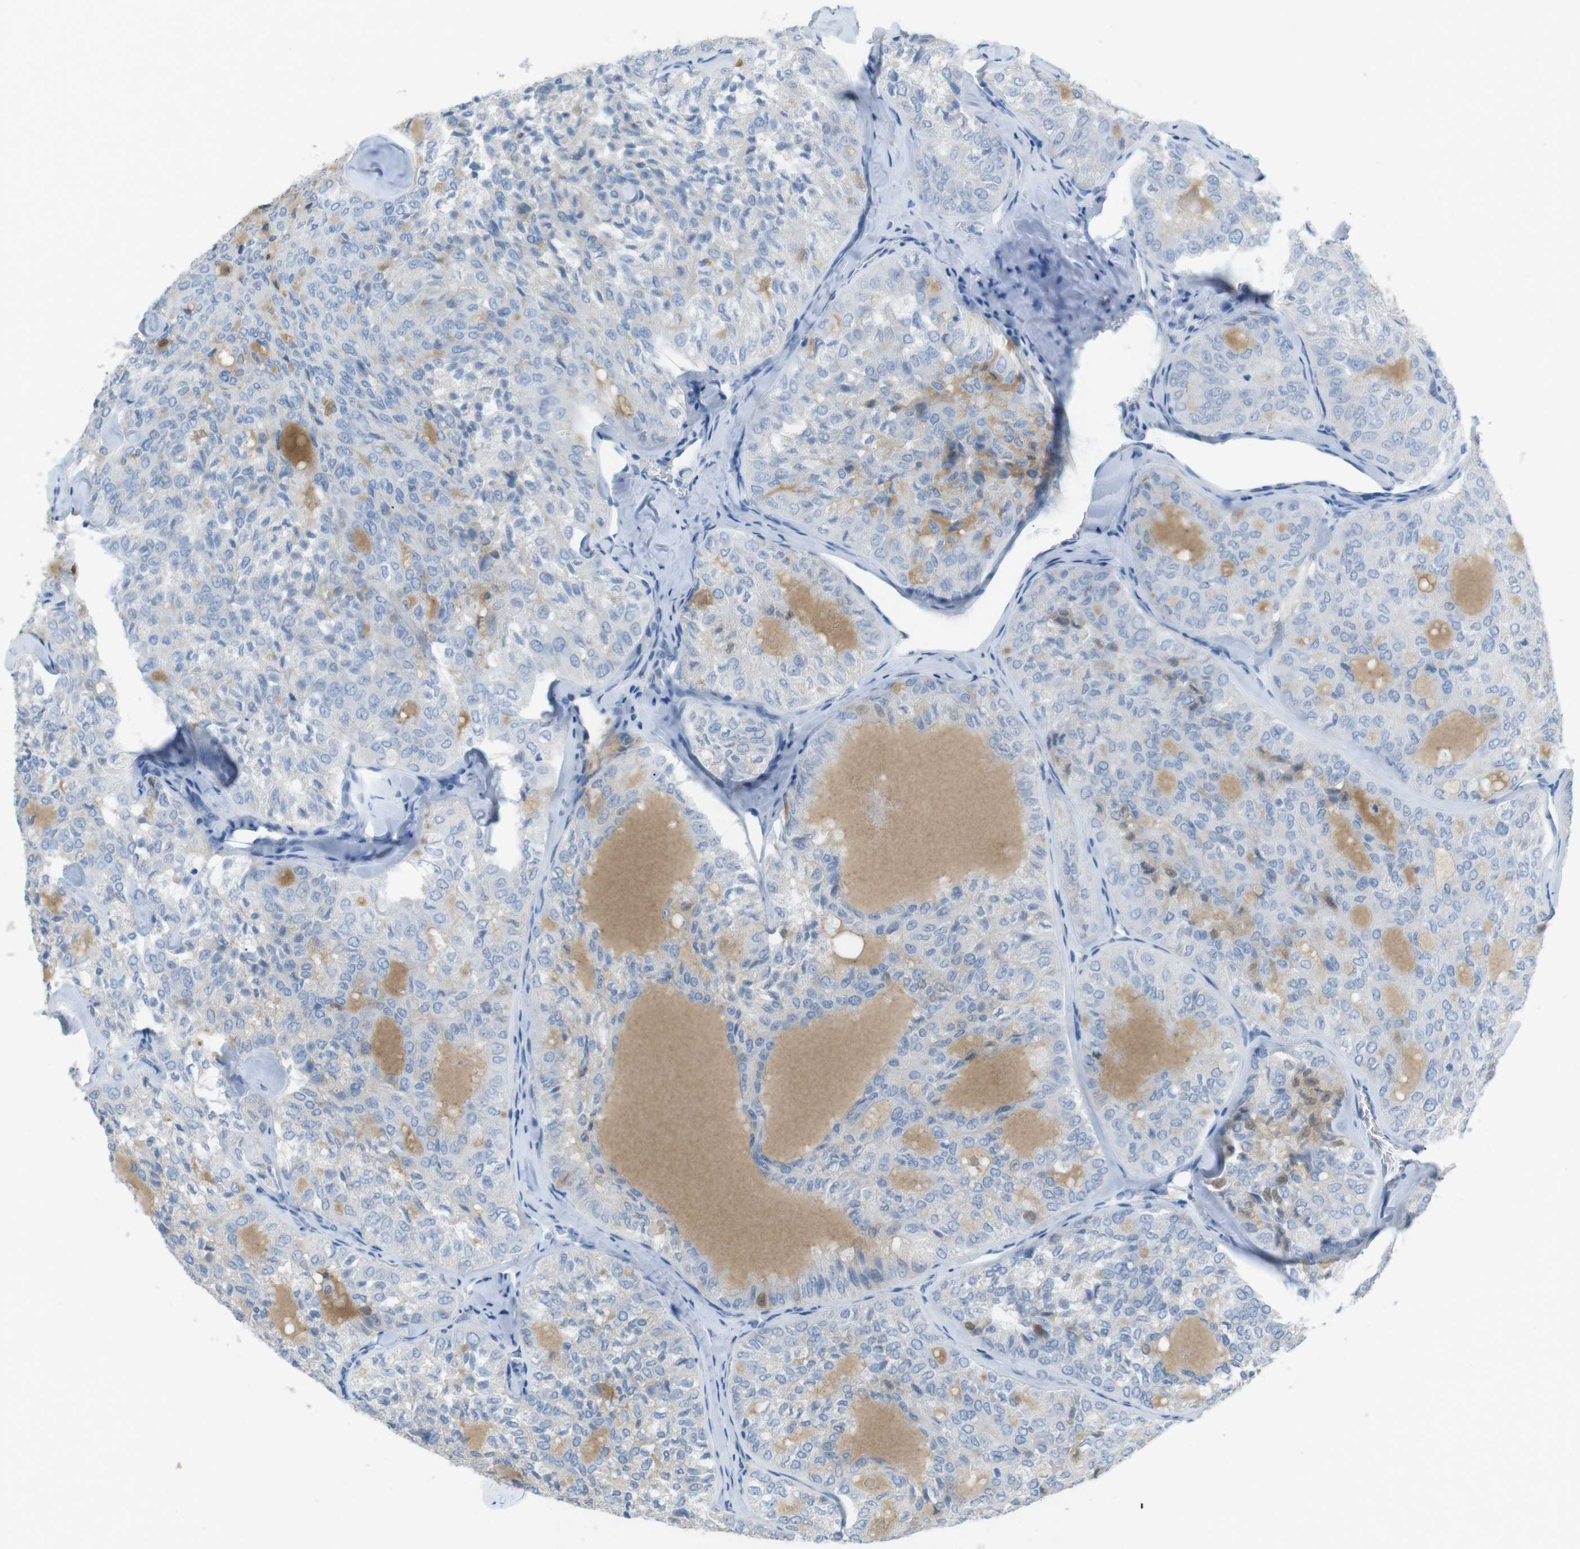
{"staining": {"intensity": "negative", "quantity": "none", "location": "none"}, "tissue": "thyroid cancer", "cell_type": "Tumor cells", "image_type": "cancer", "snomed": [{"axis": "morphology", "description": "Follicular adenoma carcinoma, NOS"}, {"axis": "topography", "description": "Thyroid gland"}], "caption": "Histopathology image shows no significant protein positivity in tumor cells of thyroid cancer (follicular adenoma carcinoma).", "gene": "SALL4", "patient": {"sex": "male", "age": 75}}